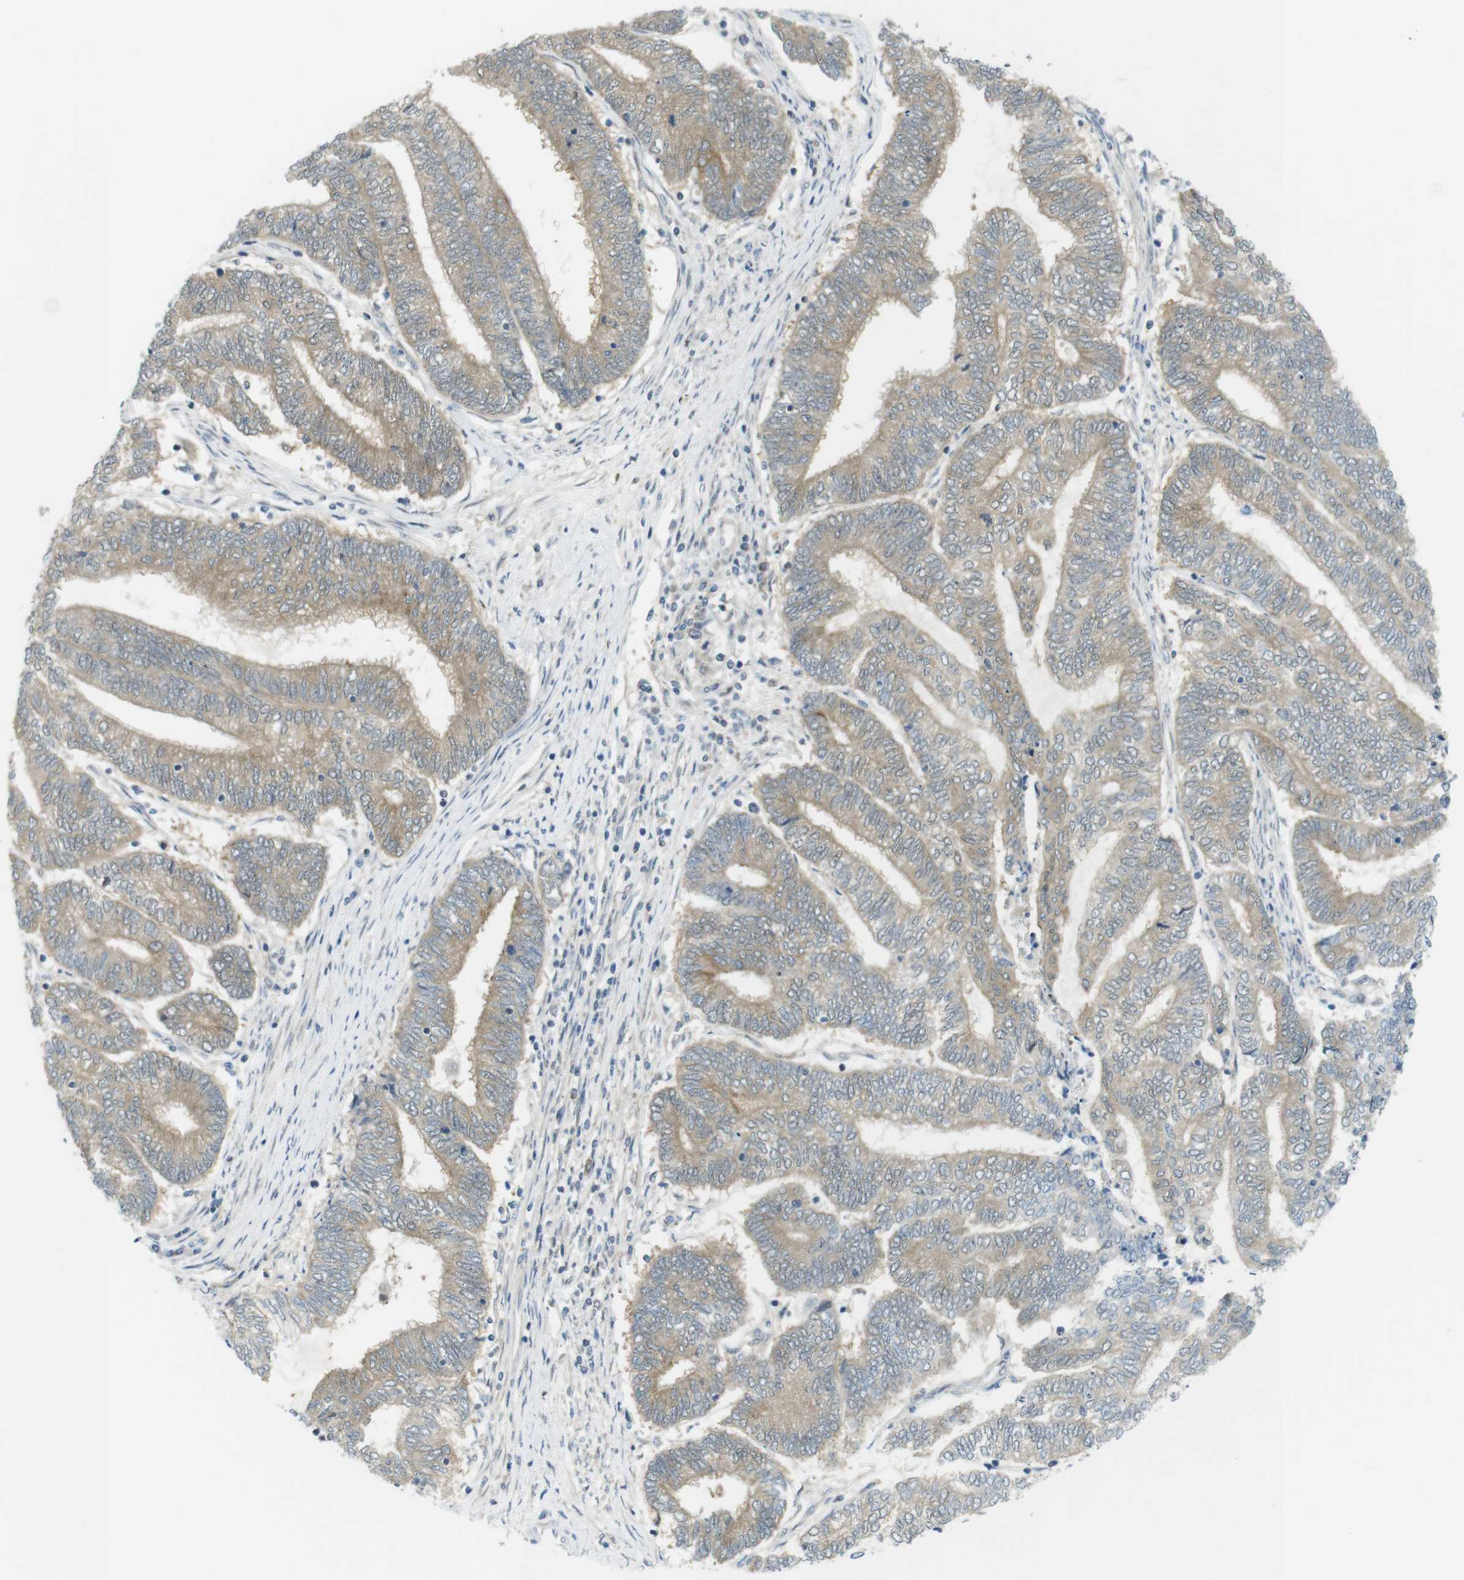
{"staining": {"intensity": "moderate", "quantity": ">75%", "location": "cytoplasmic/membranous"}, "tissue": "endometrial cancer", "cell_type": "Tumor cells", "image_type": "cancer", "snomed": [{"axis": "morphology", "description": "Adenocarcinoma, NOS"}, {"axis": "topography", "description": "Uterus"}, {"axis": "topography", "description": "Endometrium"}], "caption": "There is medium levels of moderate cytoplasmic/membranous positivity in tumor cells of endometrial adenocarcinoma, as demonstrated by immunohistochemical staining (brown color).", "gene": "CASP2", "patient": {"sex": "female", "age": 70}}